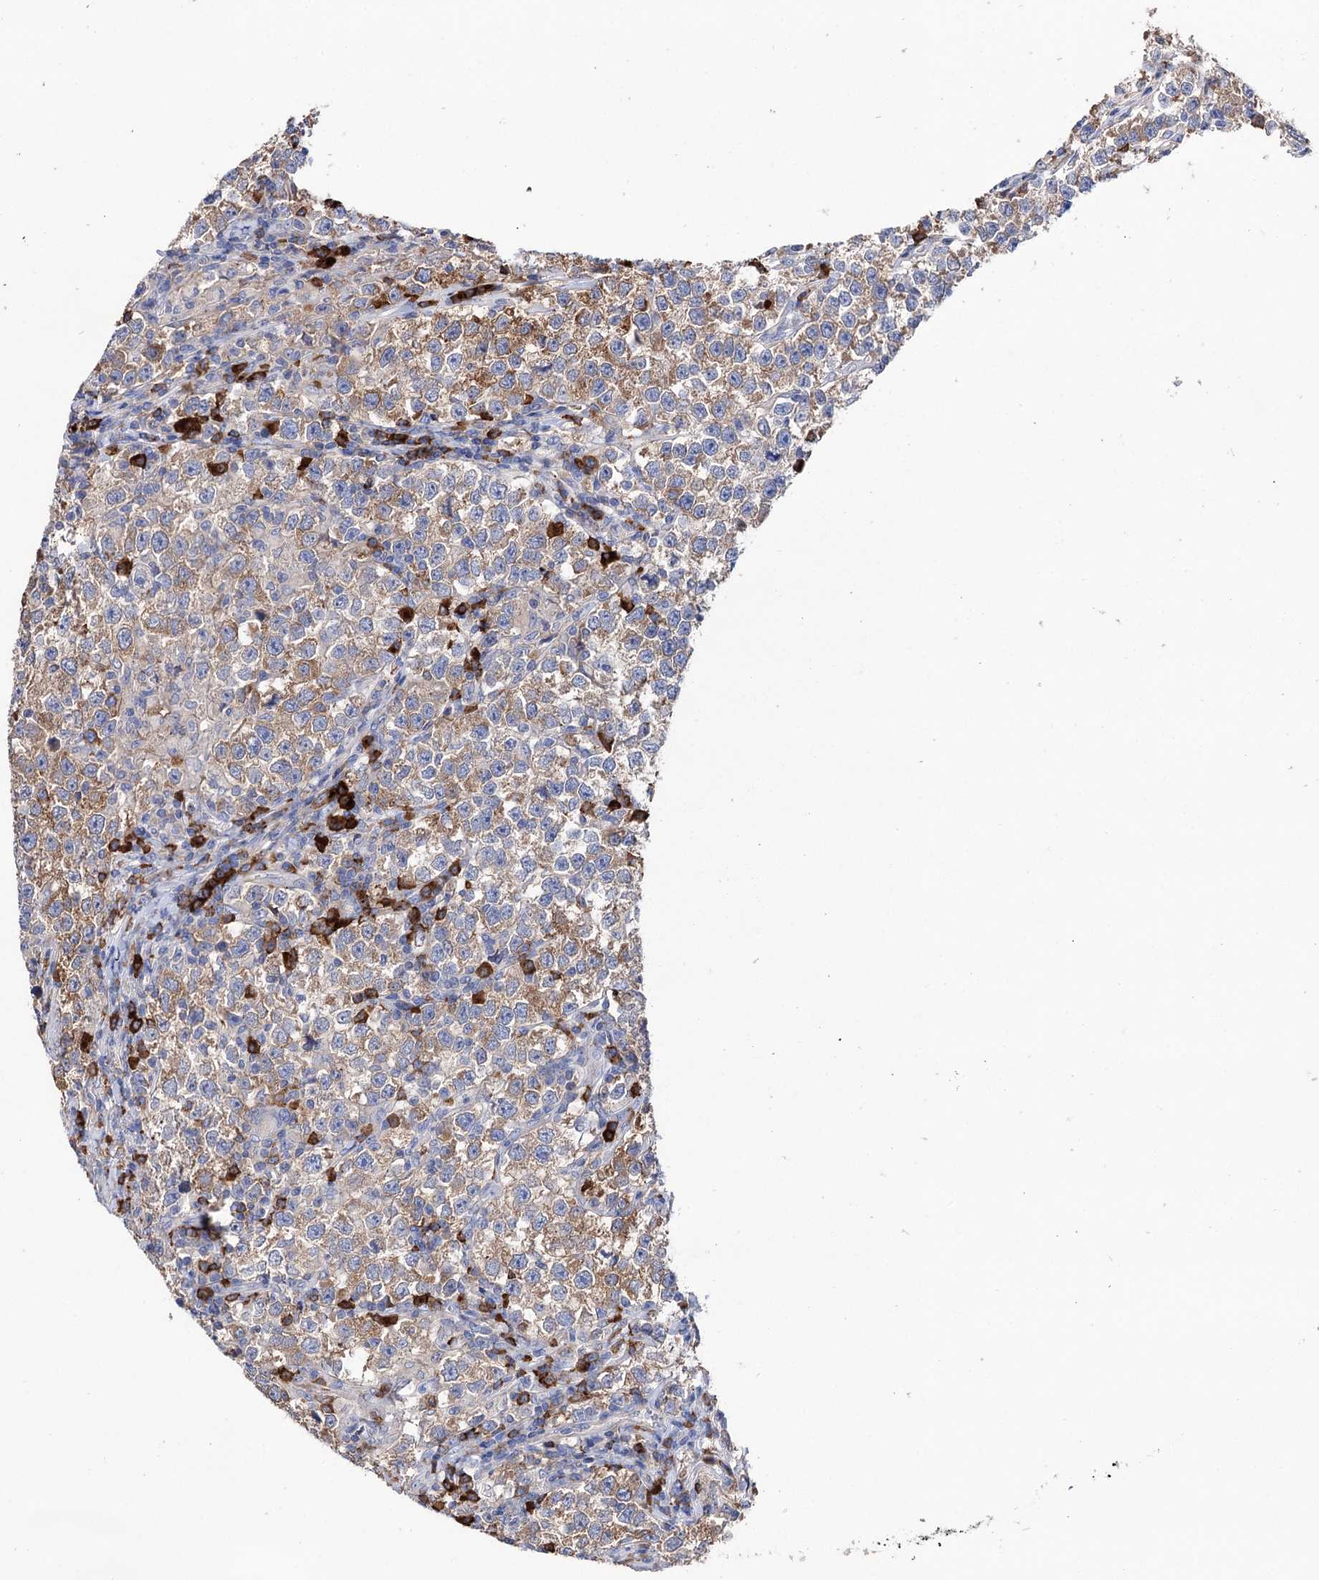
{"staining": {"intensity": "weak", "quantity": ">75%", "location": "cytoplasmic/membranous"}, "tissue": "testis cancer", "cell_type": "Tumor cells", "image_type": "cancer", "snomed": [{"axis": "morphology", "description": "Normal tissue, NOS"}, {"axis": "morphology", "description": "Seminoma, NOS"}, {"axis": "topography", "description": "Testis"}], "caption": "Testis cancer (seminoma) stained with a protein marker exhibits weak staining in tumor cells.", "gene": "BBS4", "patient": {"sex": "male", "age": 43}}